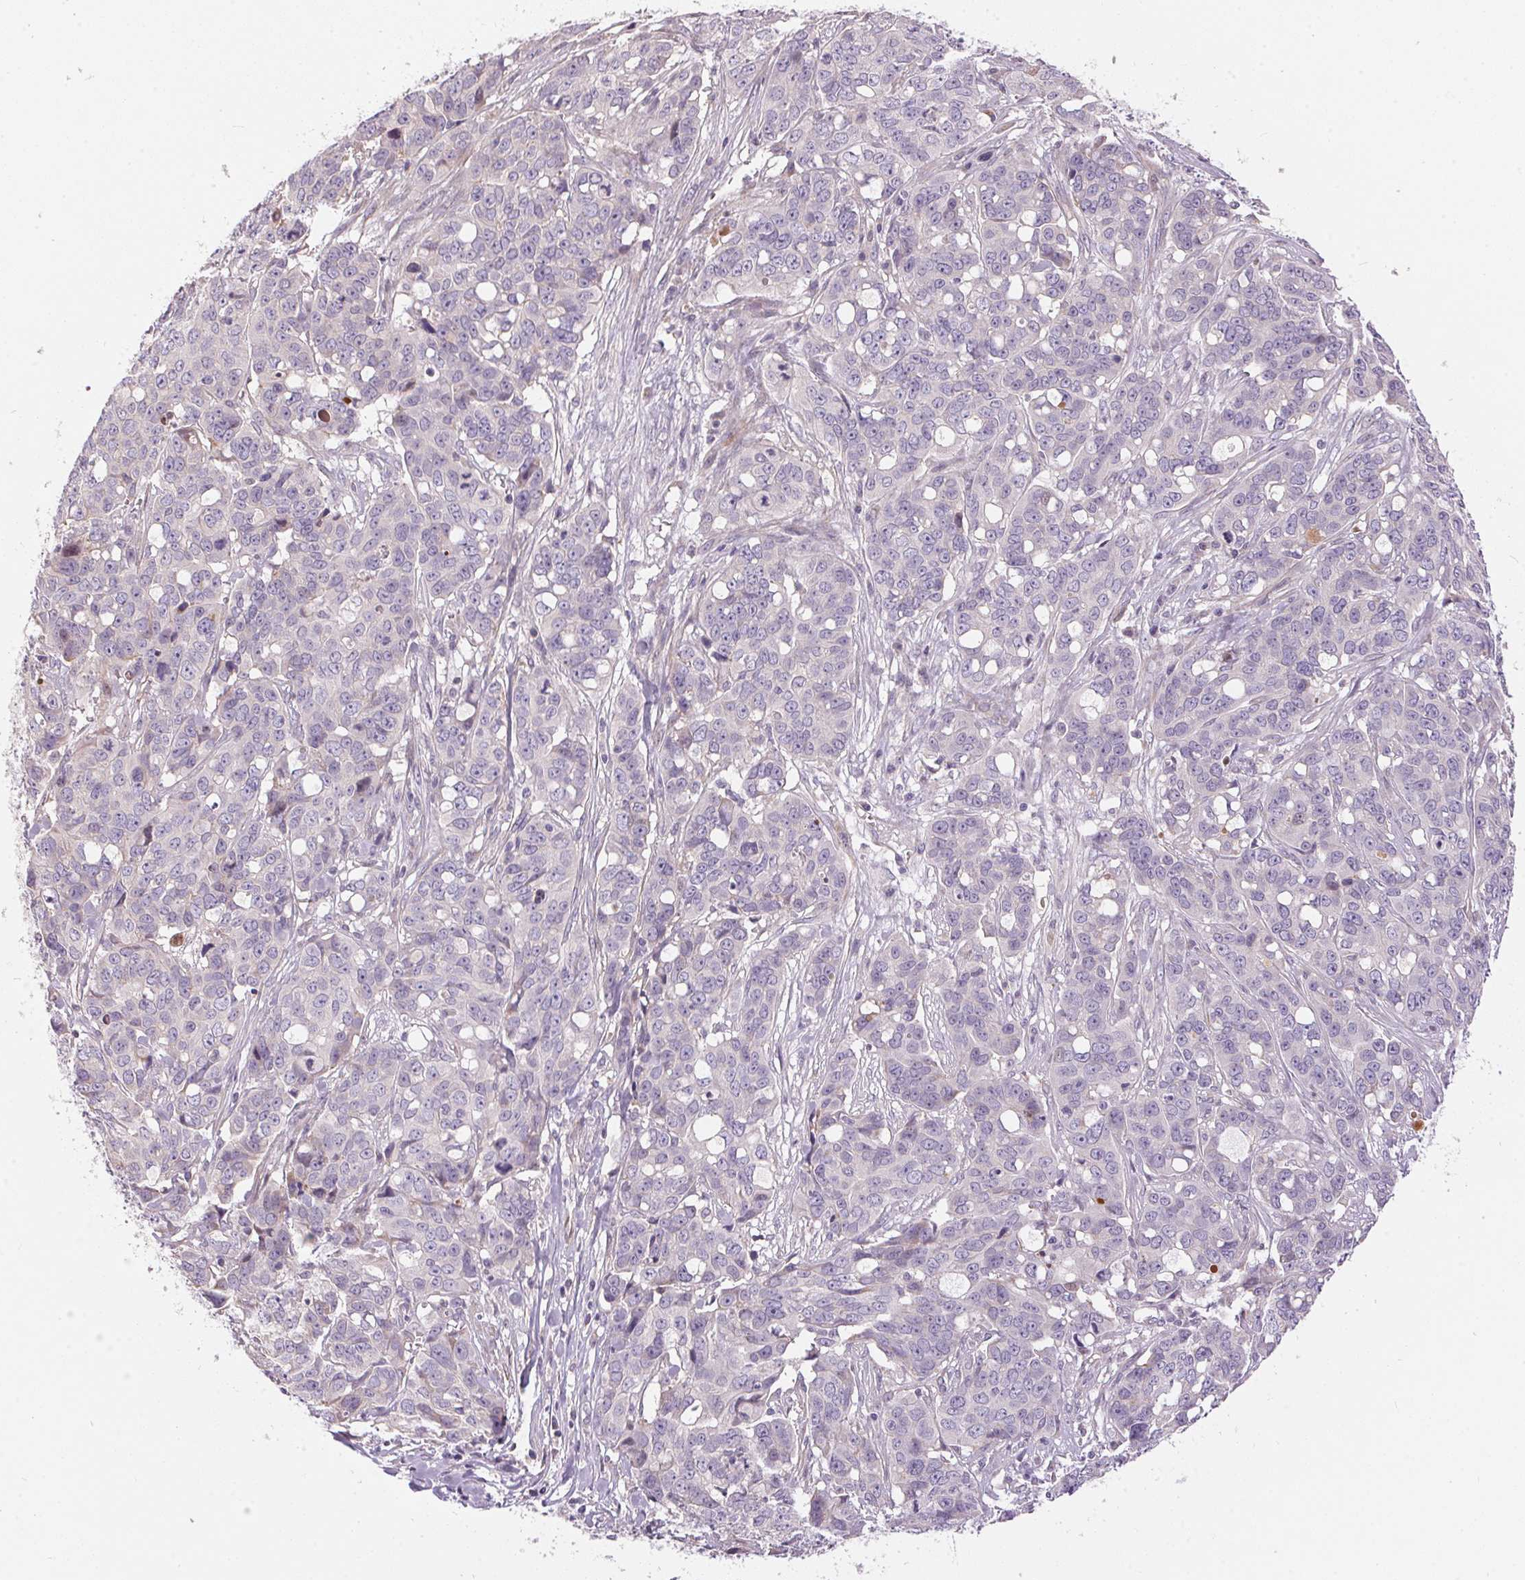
{"staining": {"intensity": "negative", "quantity": "none", "location": "none"}, "tissue": "ovarian cancer", "cell_type": "Tumor cells", "image_type": "cancer", "snomed": [{"axis": "morphology", "description": "Carcinoma, endometroid"}, {"axis": "topography", "description": "Ovary"}], "caption": "An image of ovarian endometroid carcinoma stained for a protein demonstrates no brown staining in tumor cells. (Brightfield microscopy of DAB (3,3'-diaminobenzidine) immunohistochemistry (IHC) at high magnification).", "gene": "UNC13B", "patient": {"sex": "female", "age": 78}}